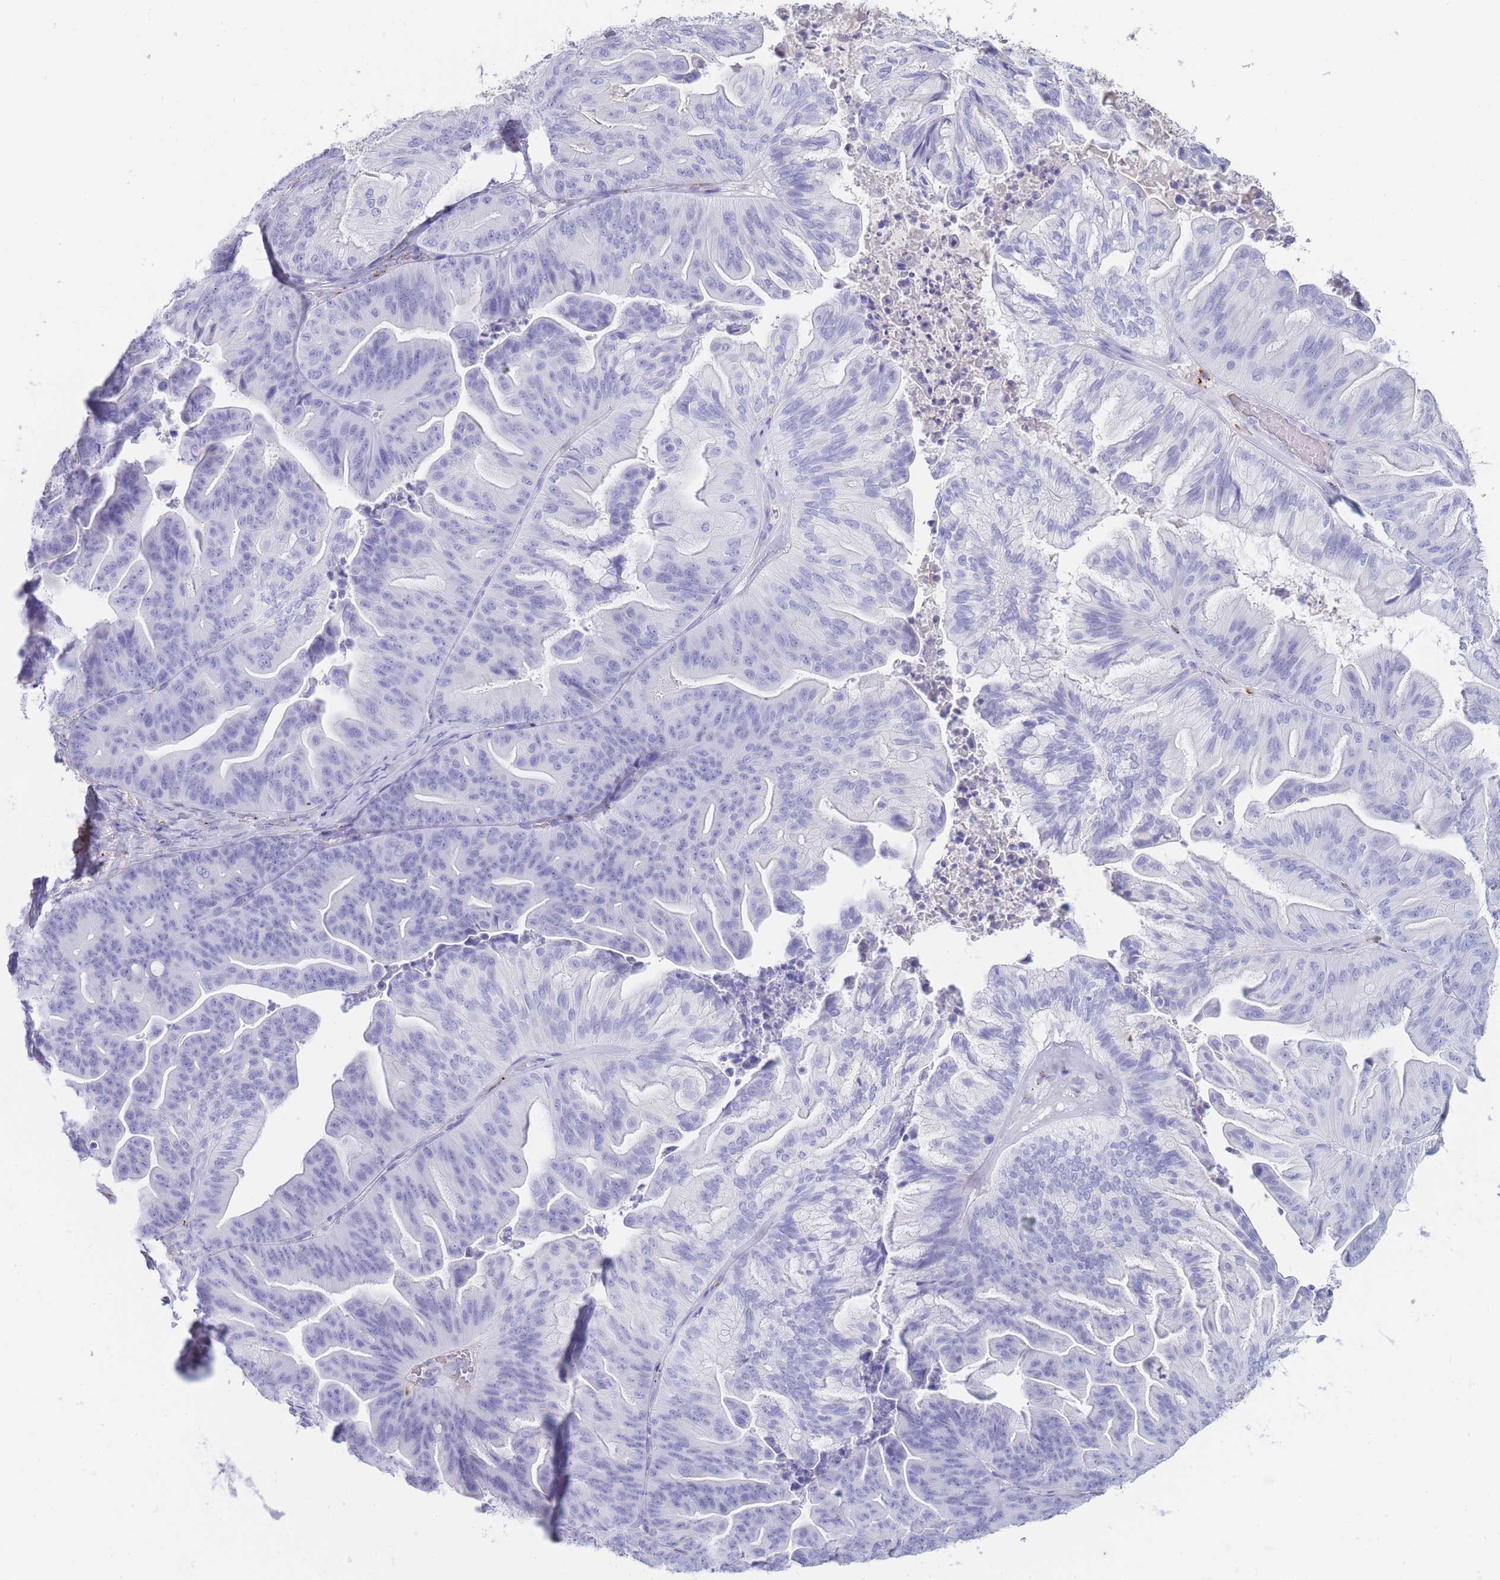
{"staining": {"intensity": "negative", "quantity": "none", "location": "none"}, "tissue": "ovarian cancer", "cell_type": "Tumor cells", "image_type": "cancer", "snomed": [{"axis": "morphology", "description": "Cystadenocarcinoma, mucinous, NOS"}, {"axis": "topography", "description": "Ovary"}], "caption": "The photomicrograph displays no significant expression in tumor cells of ovarian mucinous cystadenocarcinoma.", "gene": "GAA", "patient": {"sex": "female", "age": 67}}